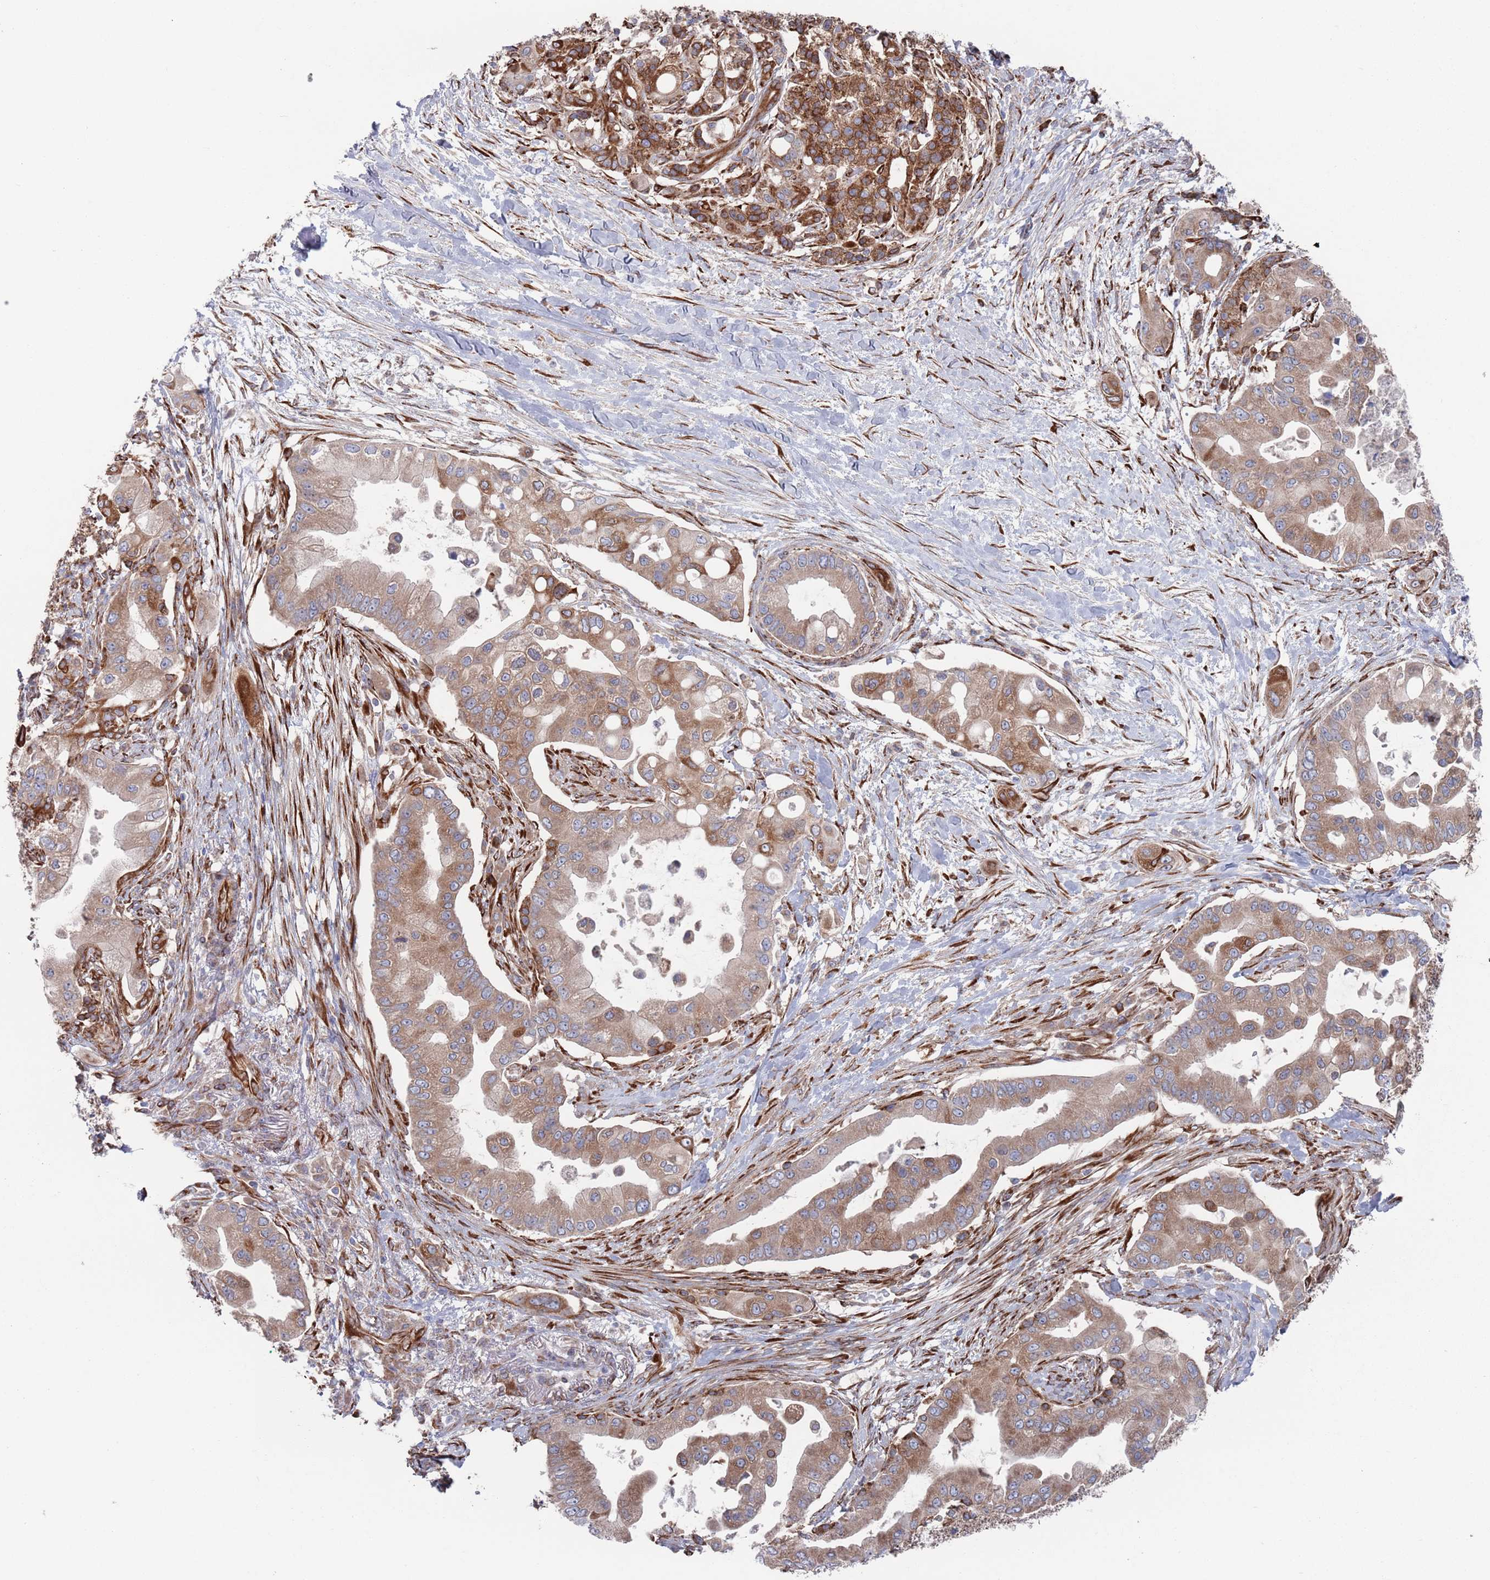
{"staining": {"intensity": "strong", "quantity": "25%-75%", "location": "cytoplasmic/membranous"}, "tissue": "pancreatic cancer", "cell_type": "Tumor cells", "image_type": "cancer", "snomed": [{"axis": "morphology", "description": "Adenocarcinoma, NOS"}, {"axis": "topography", "description": "Pancreas"}], "caption": "IHC image of human pancreatic cancer stained for a protein (brown), which shows high levels of strong cytoplasmic/membranous positivity in approximately 25%-75% of tumor cells.", "gene": "CCDC106", "patient": {"sex": "male", "age": 57}}